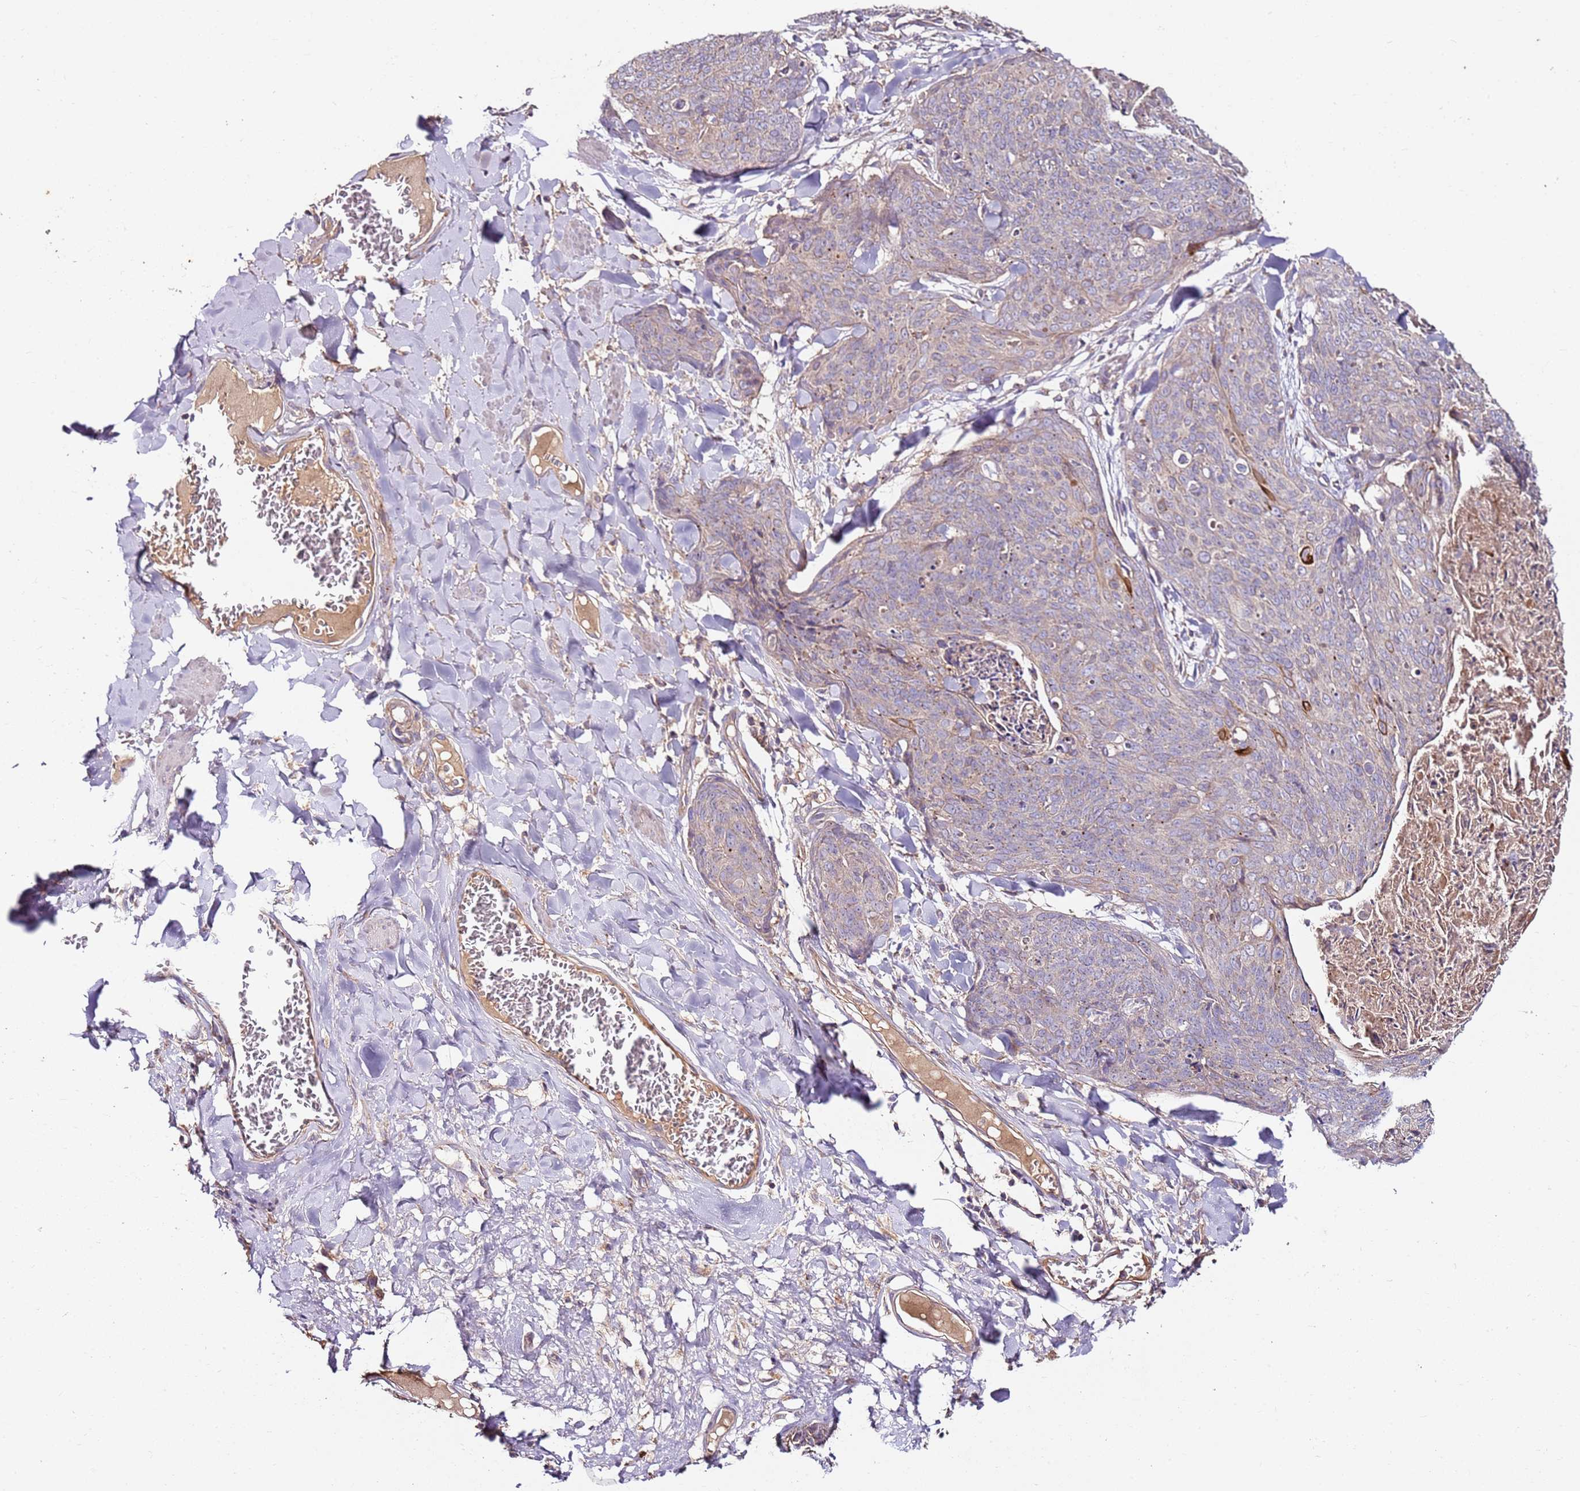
{"staining": {"intensity": "weak", "quantity": "<25%", "location": "cytoplasmic/membranous"}, "tissue": "skin cancer", "cell_type": "Tumor cells", "image_type": "cancer", "snomed": [{"axis": "morphology", "description": "Squamous cell carcinoma, NOS"}, {"axis": "topography", "description": "Skin"}, {"axis": "topography", "description": "Vulva"}], "caption": "High magnification brightfield microscopy of squamous cell carcinoma (skin) stained with DAB (brown) and counterstained with hematoxylin (blue): tumor cells show no significant positivity.", "gene": "KRTAP21-3", "patient": {"sex": "female", "age": 85}}